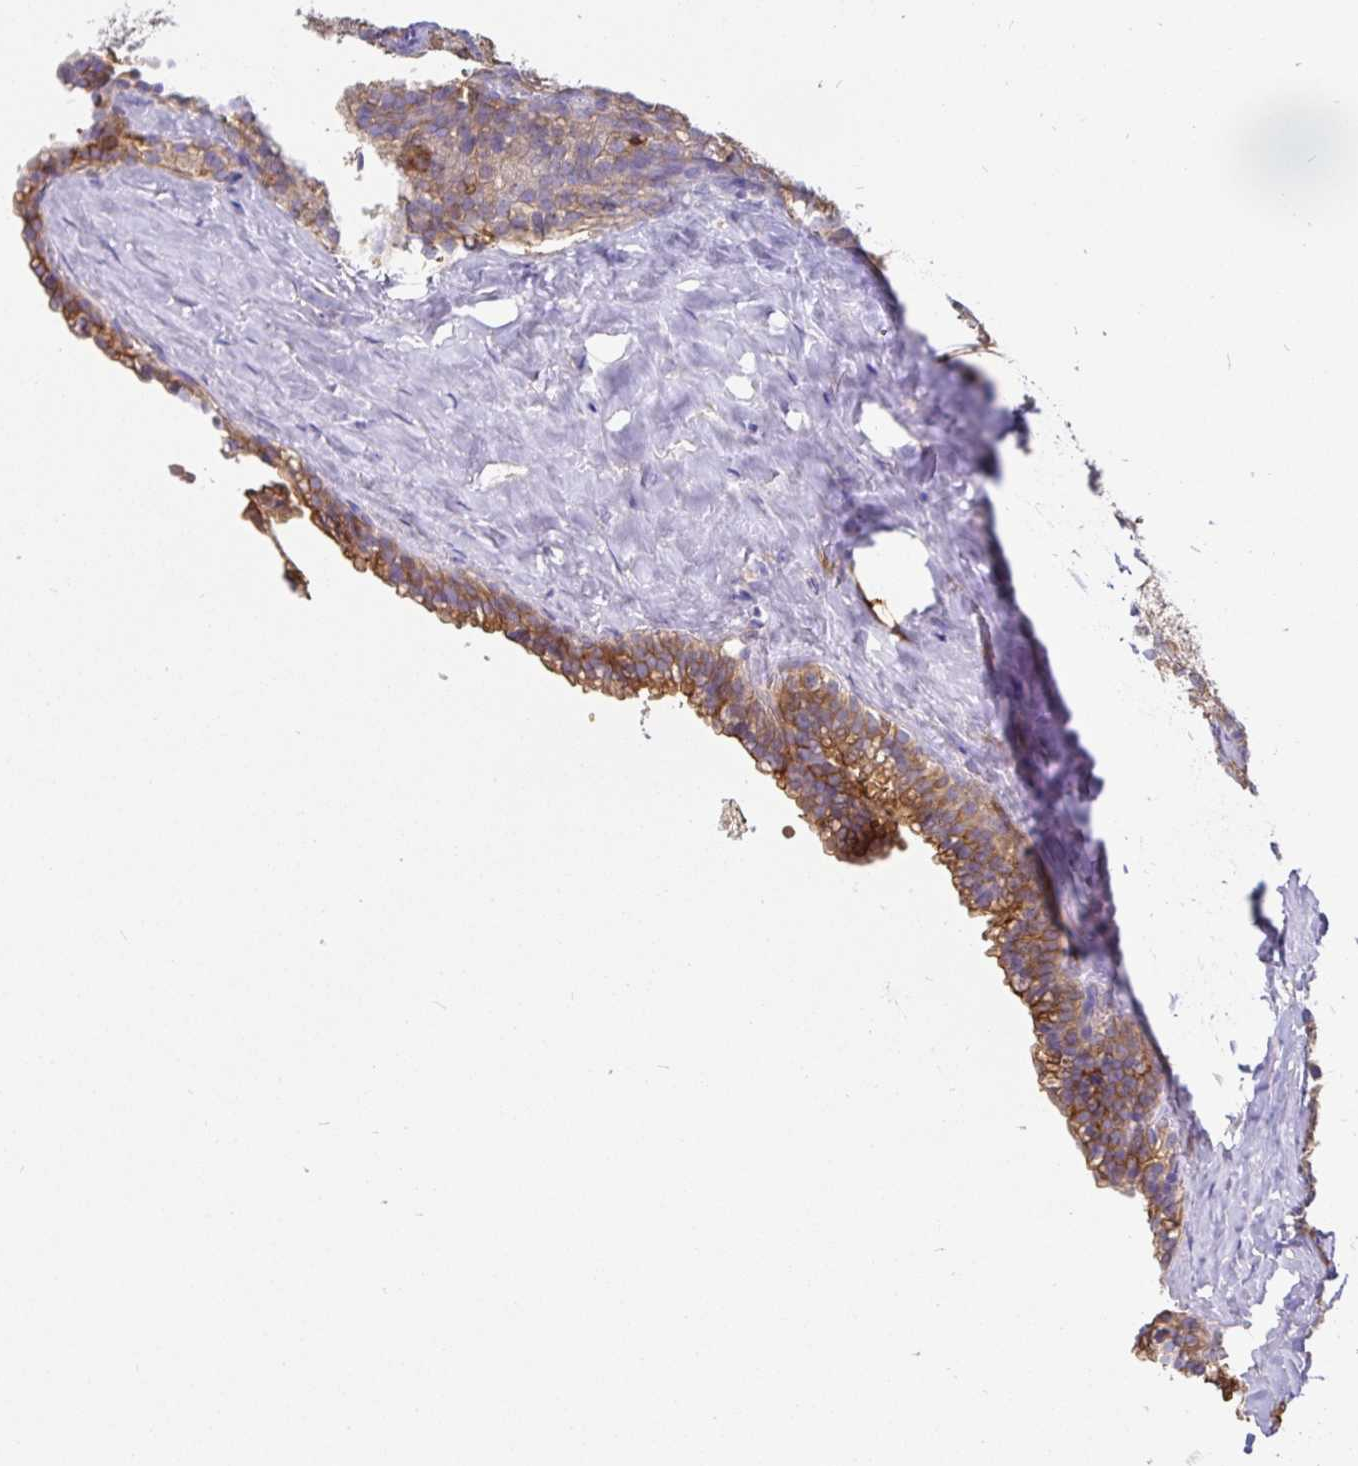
{"staining": {"intensity": "strong", "quantity": ">75%", "location": "cytoplasmic/membranous"}, "tissue": "seminal vesicle", "cell_type": "Glandular cells", "image_type": "normal", "snomed": [{"axis": "morphology", "description": "Normal tissue, NOS"}, {"axis": "topography", "description": "Seminal veicle"}], "caption": "The immunohistochemical stain shows strong cytoplasmic/membranous staining in glandular cells of normal seminal vesicle.", "gene": "ANXA2", "patient": {"sex": "male", "age": 47}}